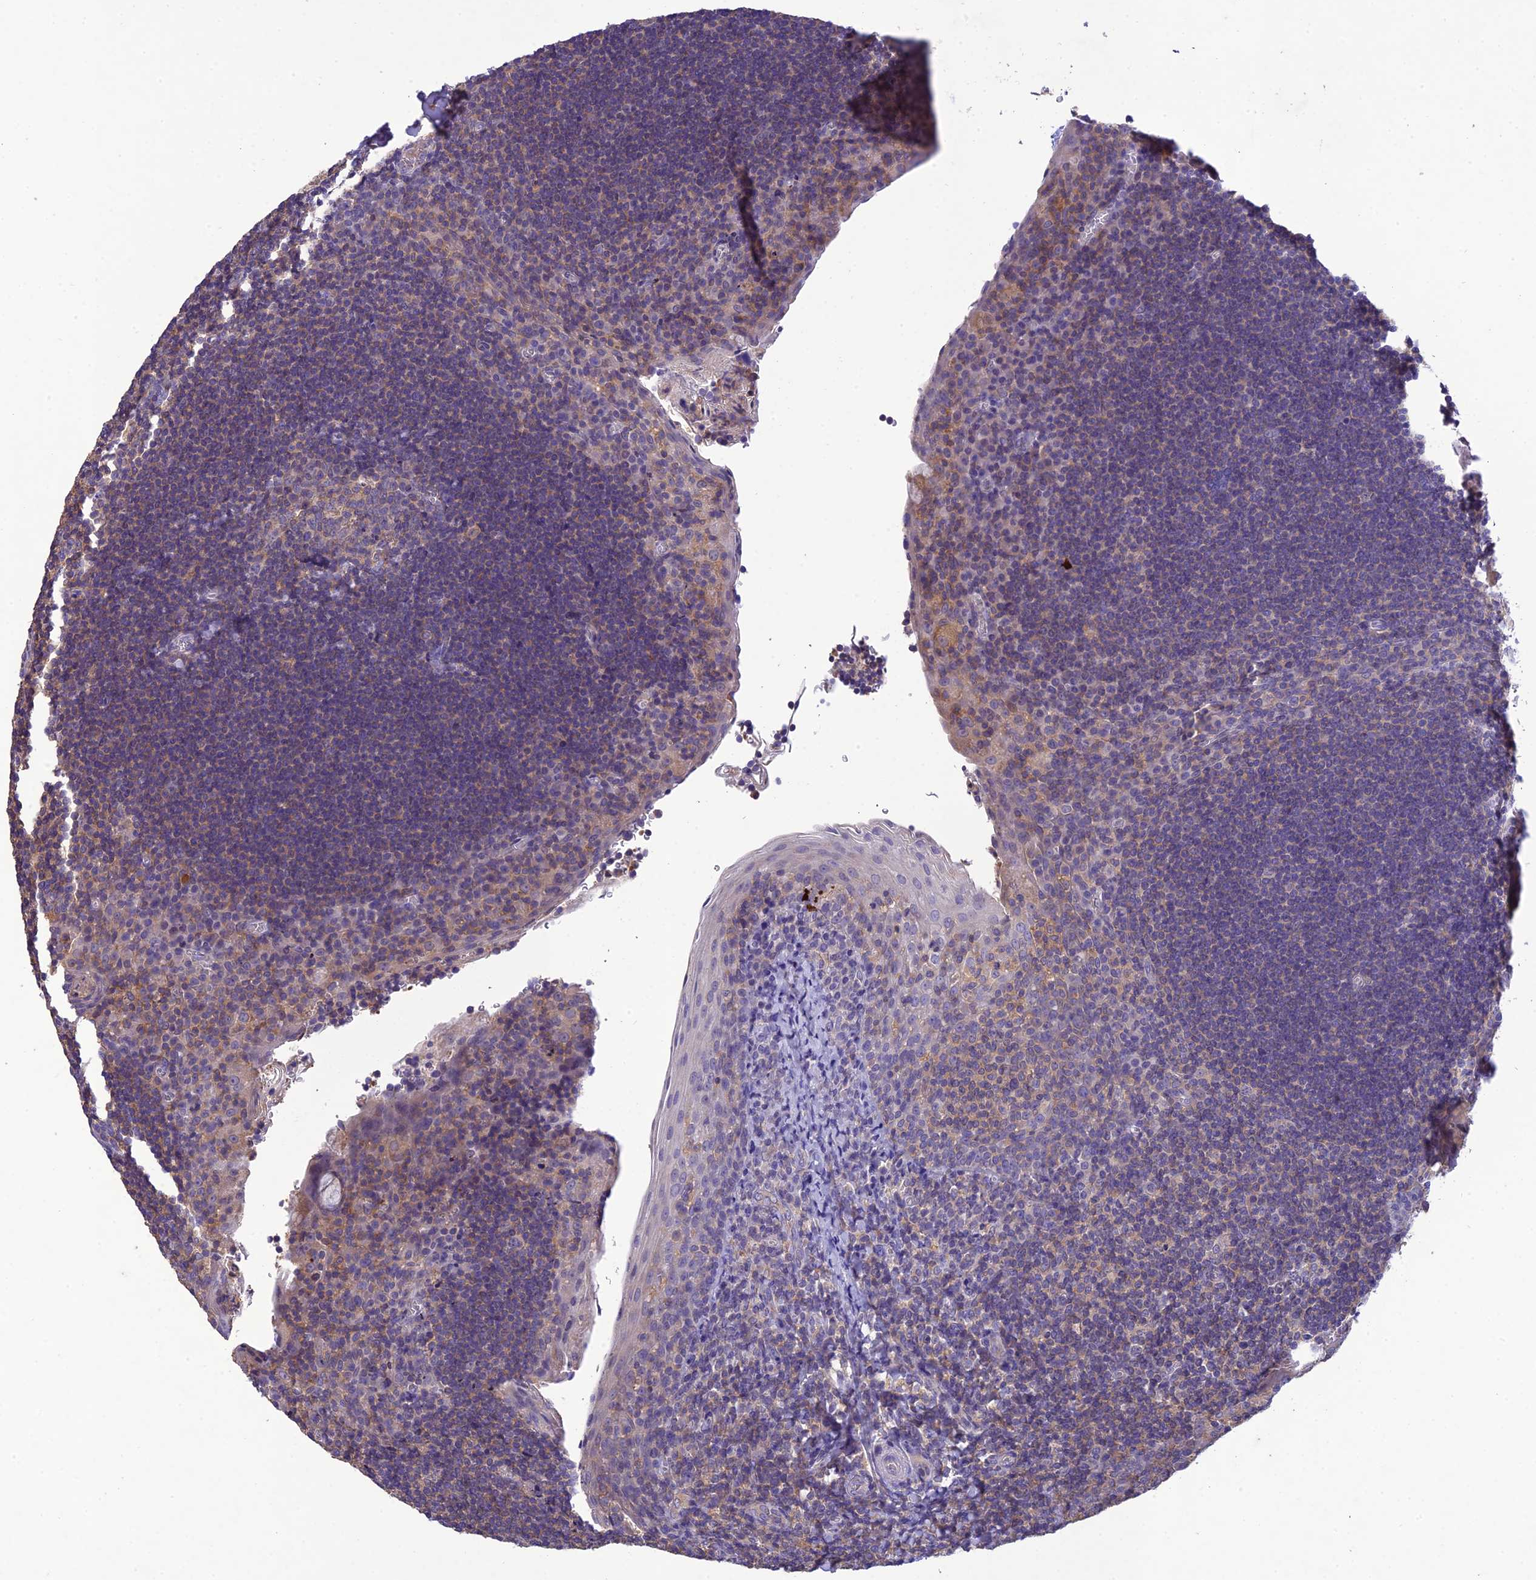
{"staining": {"intensity": "negative", "quantity": "none", "location": "none"}, "tissue": "tonsil", "cell_type": "Germinal center cells", "image_type": "normal", "snomed": [{"axis": "morphology", "description": "Normal tissue, NOS"}, {"axis": "topography", "description": "Tonsil"}], "caption": "Image shows no protein staining in germinal center cells of normal tonsil.", "gene": "SNX24", "patient": {"sex": "male", "age": 27}}